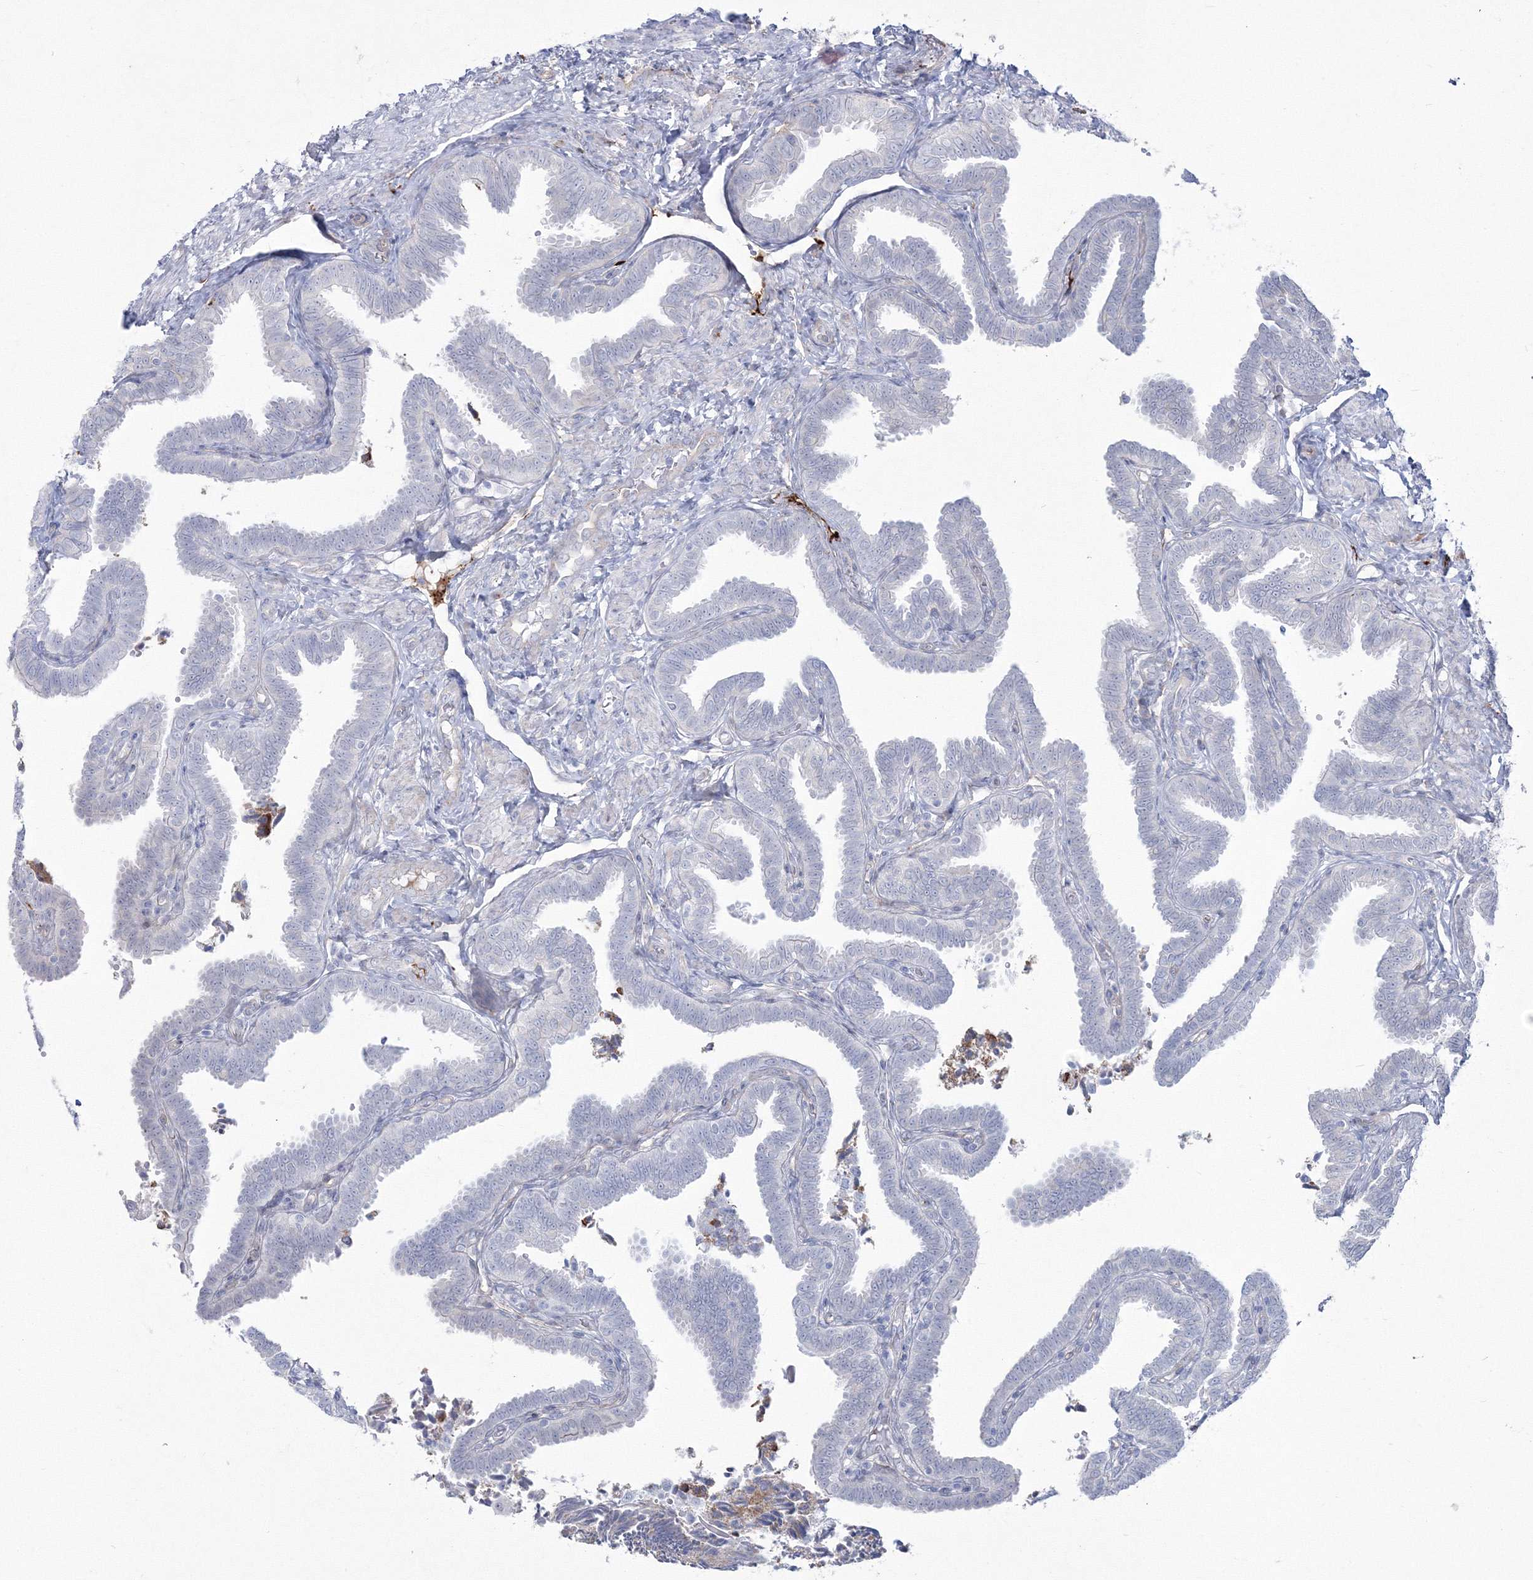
{"staining": {"intensity": "negative", "quantity": "none", "location": "none"}, "tissue": "fallopian tube", "cell_type": "Glandular cells", "image_type": "normal", "snomed": [{"axis": "morphology", "description": "Normal tissue, NOS"}, {"axis": "topography", "description": "Fallopian tube"}], "caption": "The histopathology image displays no significant positivity in glandular cells of fallopian tube.", "gene": "HYAL2", "patient": {"sex": "female", "age": 39}}